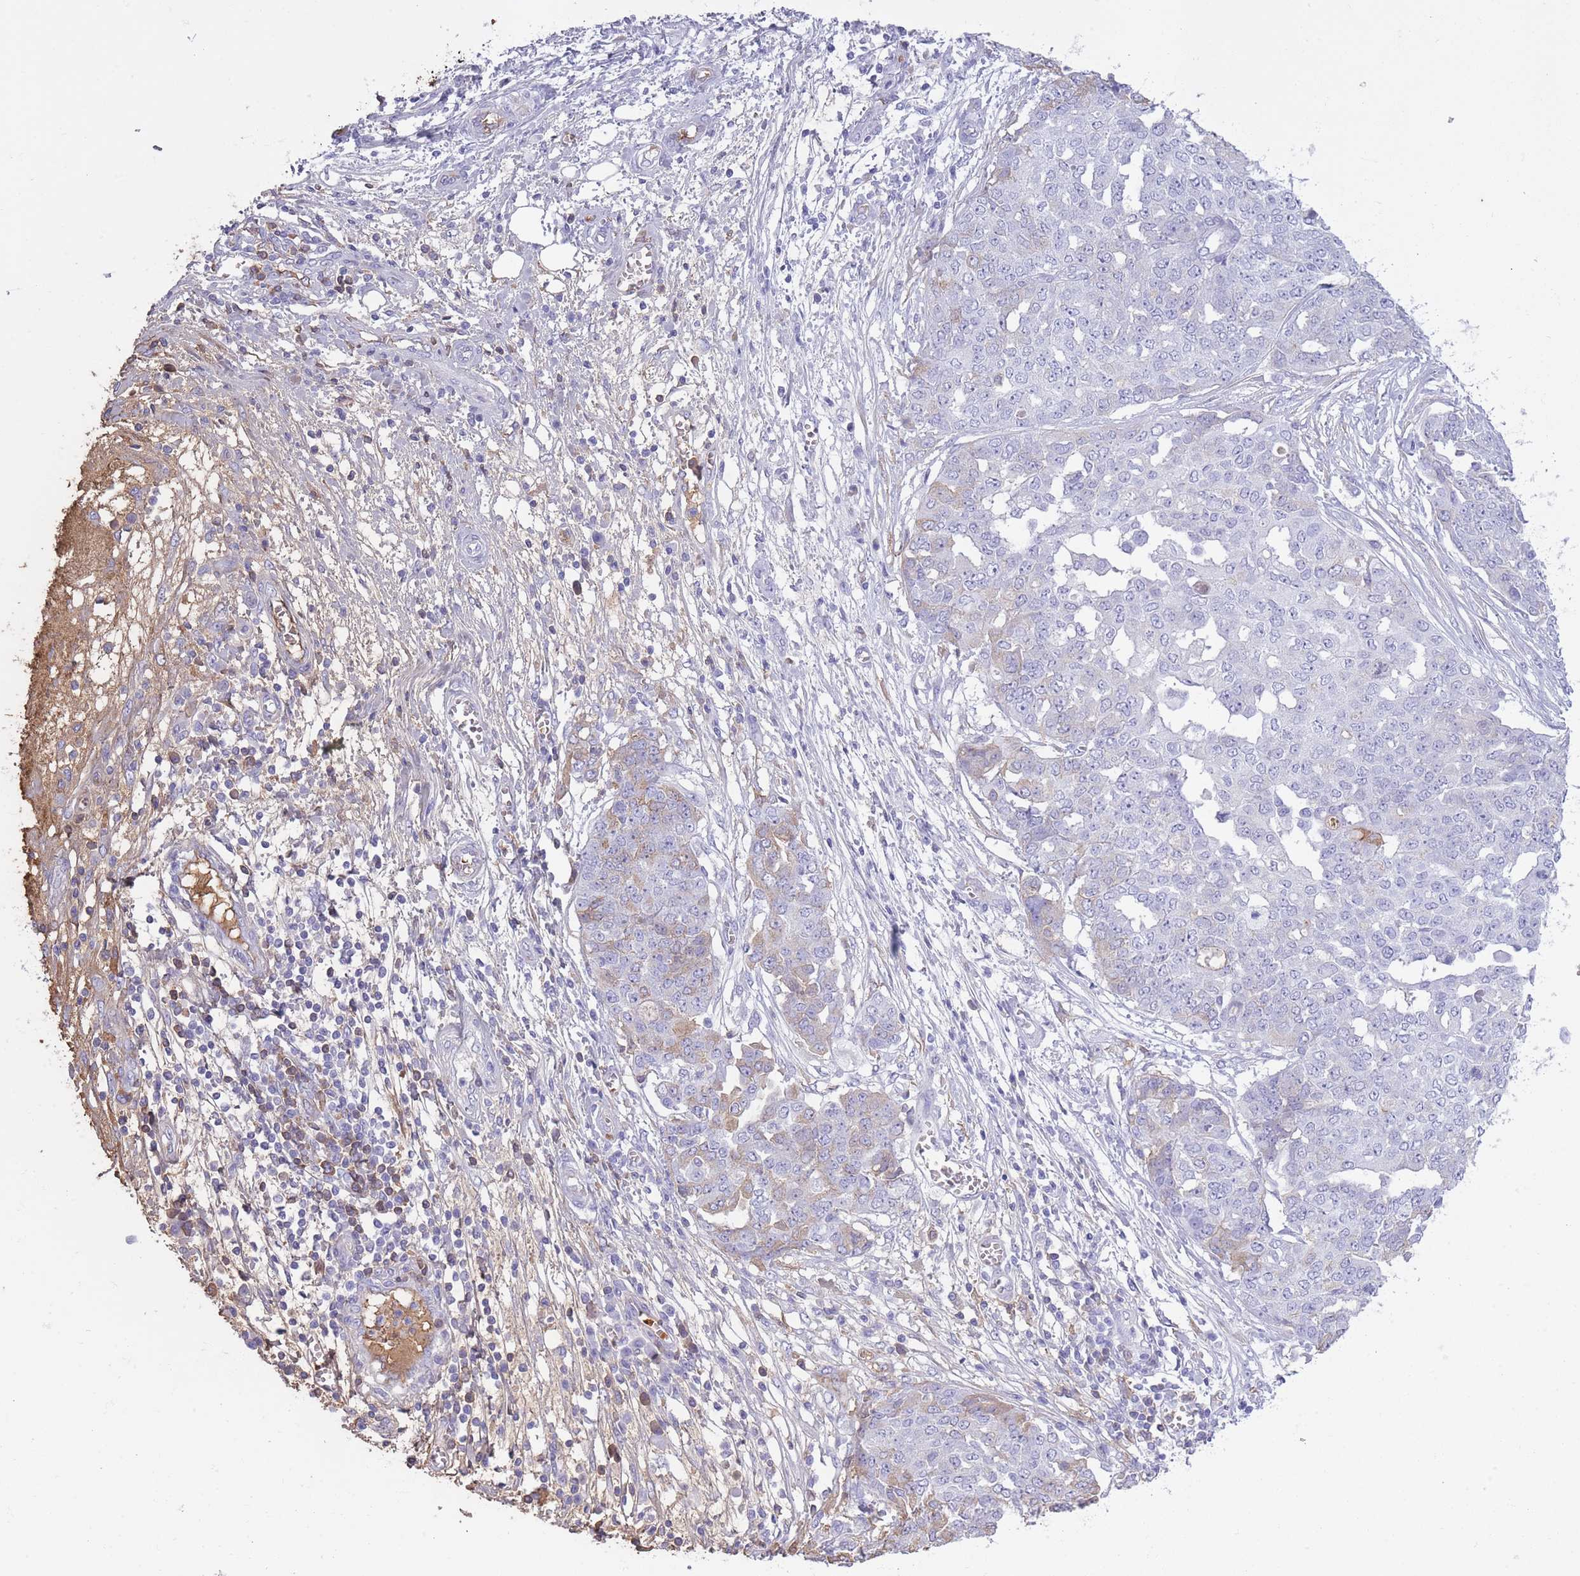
{"staining": {"intensity": "weak", "quantity": "<25%", "location": "cytoplasmic/membranous"}, "tissue": "ovarian cancer", "cell_type": "Tumor cells", "image_type": "cancer", "snomed": [{"axis": "morphology", "description": "Cystadenocarcinoma, serous, NOS"}, {"axis": "topography", "description": "Soft tissue"}, {"axis": "topography", "description": "Ovary"}], "caption": "Histopathology image shows no significant protein staining in tumor cells of ovarian serous cystadenocarcinoma.", "gene": "AP3S2", "patient": {"sex": "female", "age": 57}}